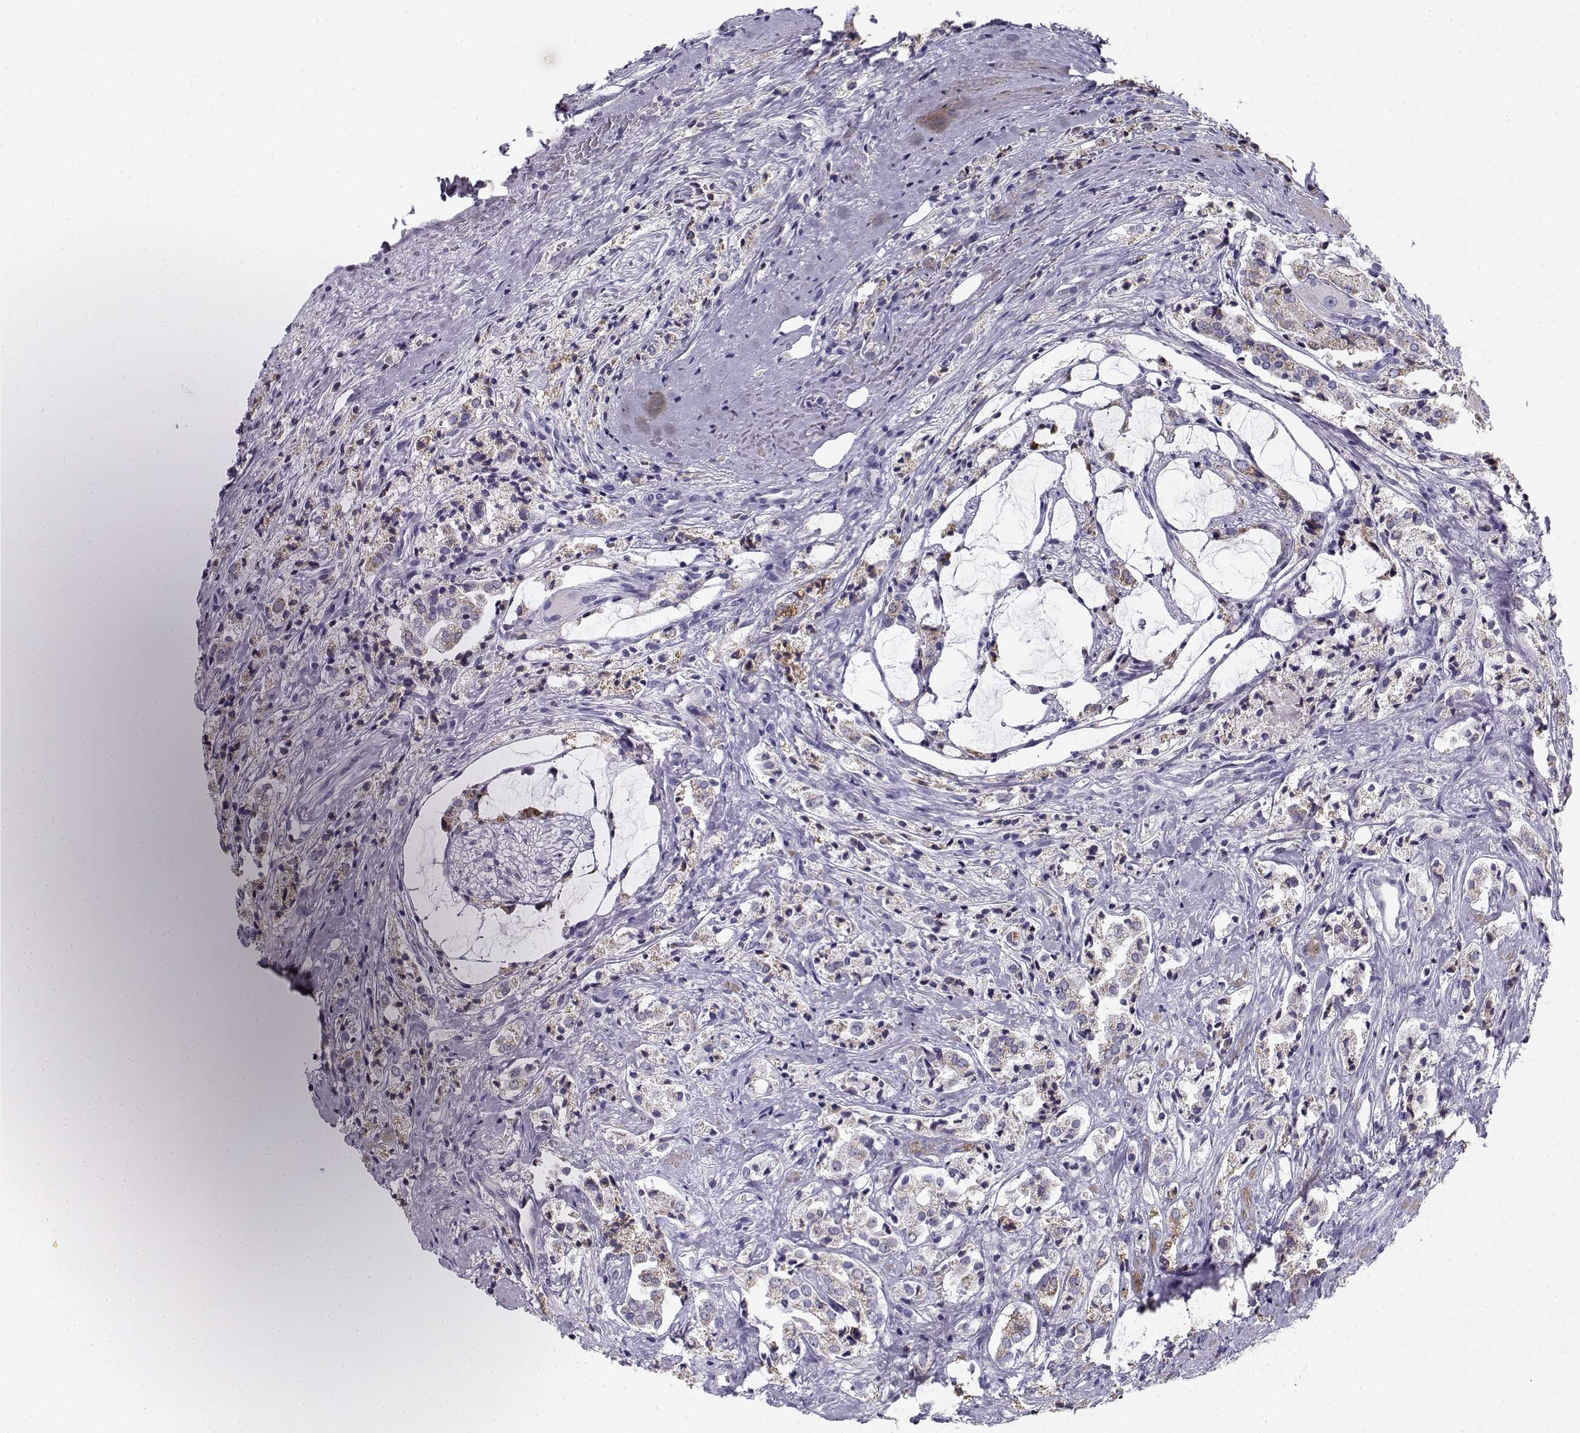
{"staining": {"intensity": "weak", "quantity": "<25%", "location": "cytoplasmic/membranous"}, "tissue": "prostate cancer", "cell_type": "Tumor cells", "image_type": "cancer", "snomed": [{"axis": "morphology", "description": "Adenocarcinoma, NOS"}, {"axis": "topography", "description": "Prostate"}], "caption": "Human adenocarcinoma (prostate) stained for a protein using IHC demonstrates no expression in tumor cells.", "gene": "CREB3L3", "patient": {"sex": "male", "age": 66}}